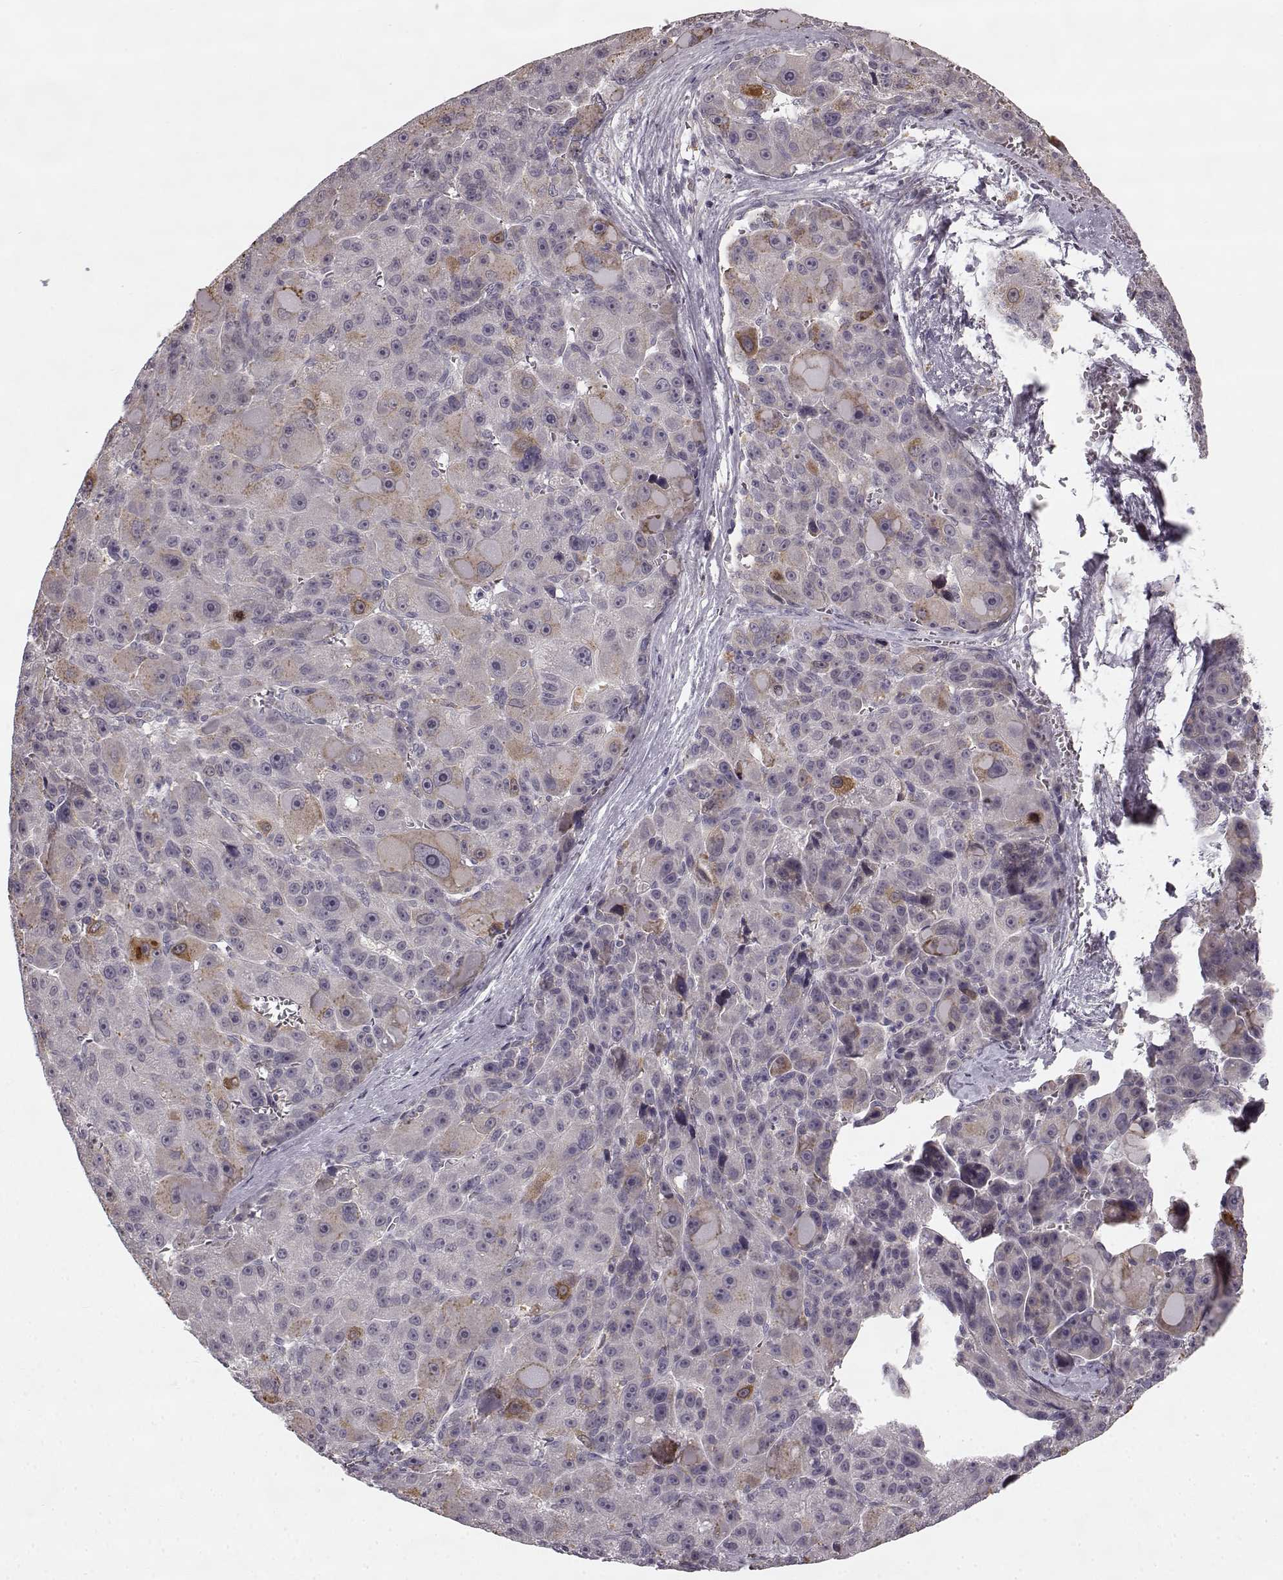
{"staining": {"intensity": "weak", "quantity": "25%-75%", "location": "cytoplasmic/membranous"}, "tissue": "liver cancer", "cell_type": "Tumor cells", "image_type": "cancer", "snomed": [{"axis": "morphology", "description": "Carcinoma, Hepatocellular, NOS"}, {"axis": "topography", "description": "Liver"}], "caption": "Human liver cancer stained with a protein marker reveals weak staining in tumor cells.", "gene": "HMMR", "patient": {"sex": "male", "age": 76}}